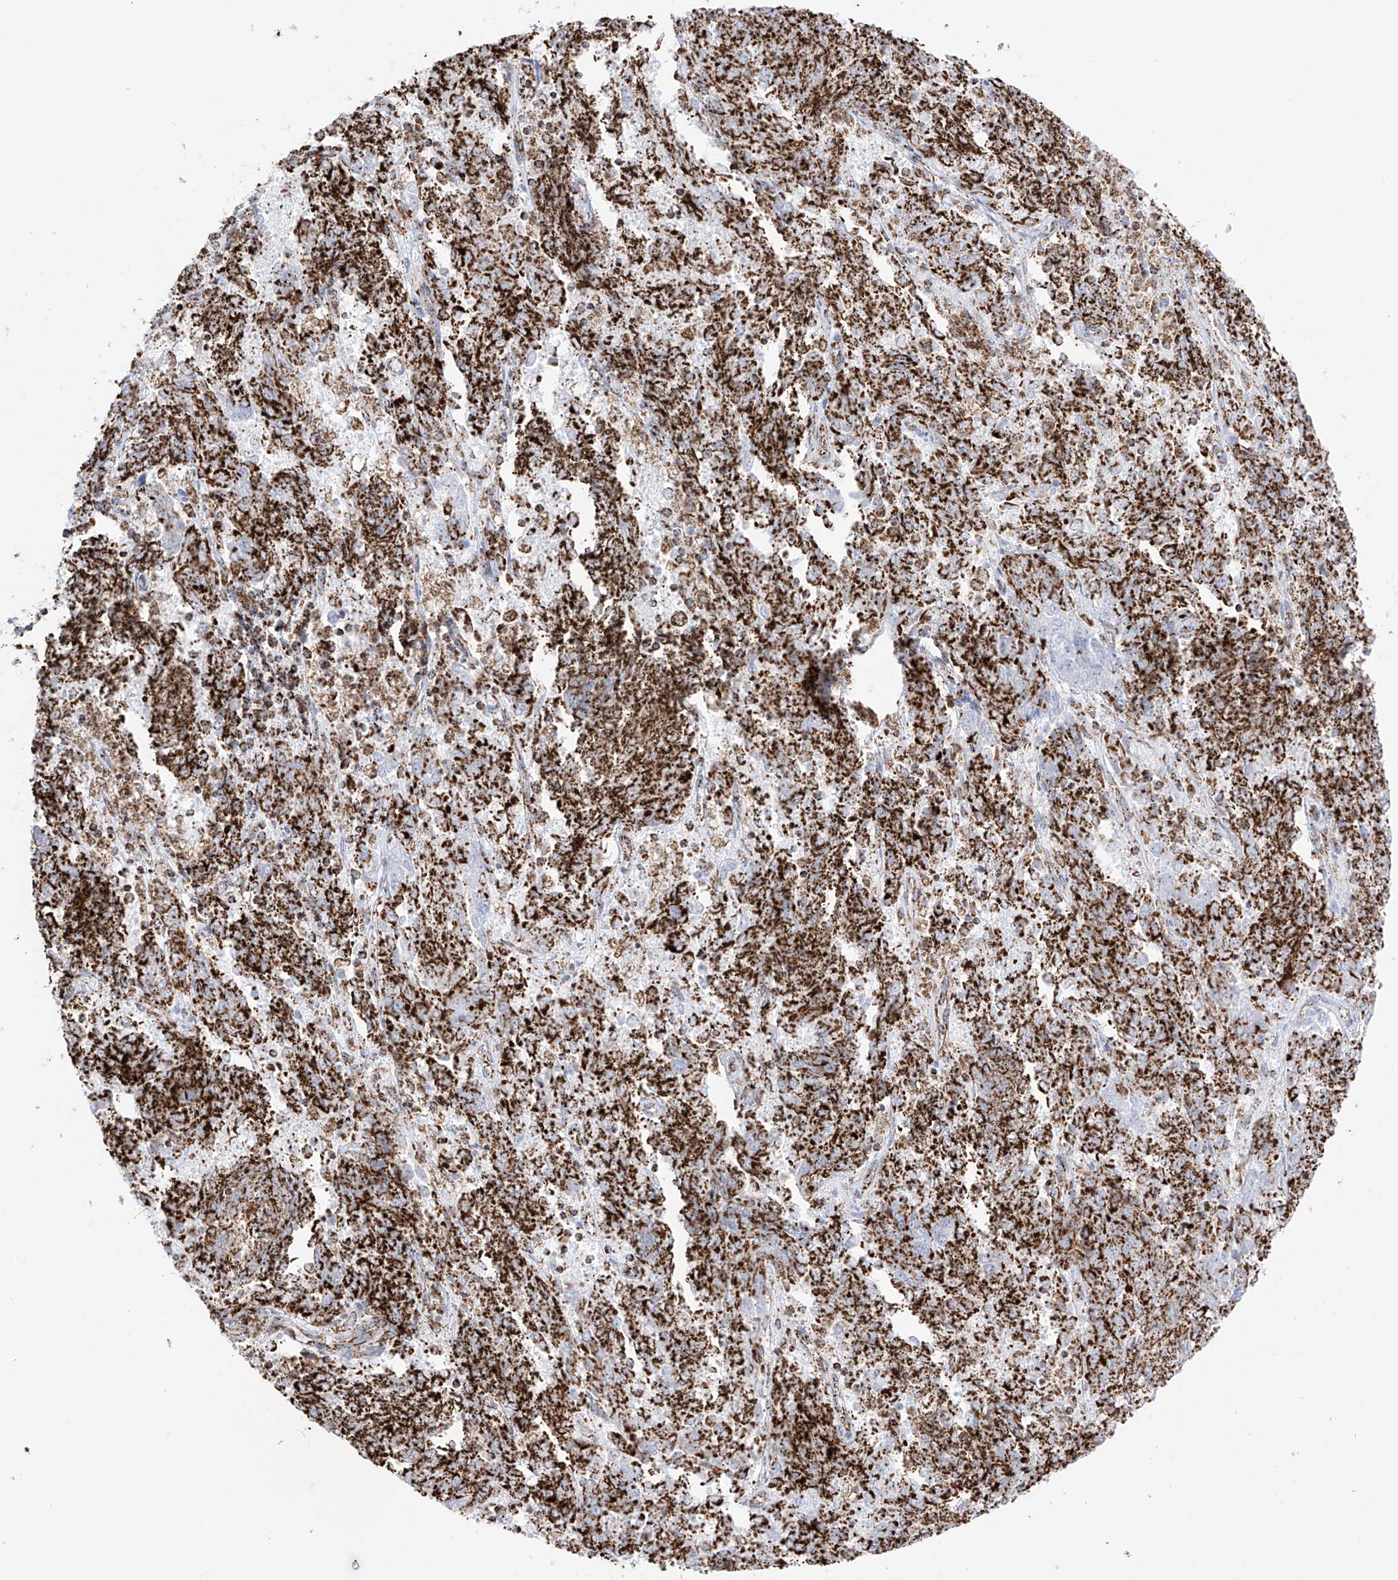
{"staining": {"intensity": "strong", "quantity": ">75%", "location": "cytoplasmic/membranous"}, "tissue": "endometrial cancer", "cell_type": "Tumor cells", "image_type": "cancer", "snomed": [{"axis": "morphology", "description": "Adenocarcinoma, NOS"}, {"axis": "topography", "description": "Endometrium"}], "caption": "Human endometrial adenocarcinoma stained for a protein (brown) reveals strong cytoplasmic/membranous positive positivity in about >75% of tumor cells.", "gene": "XKR3", "patient": {"sex": "female", "age": 80}}